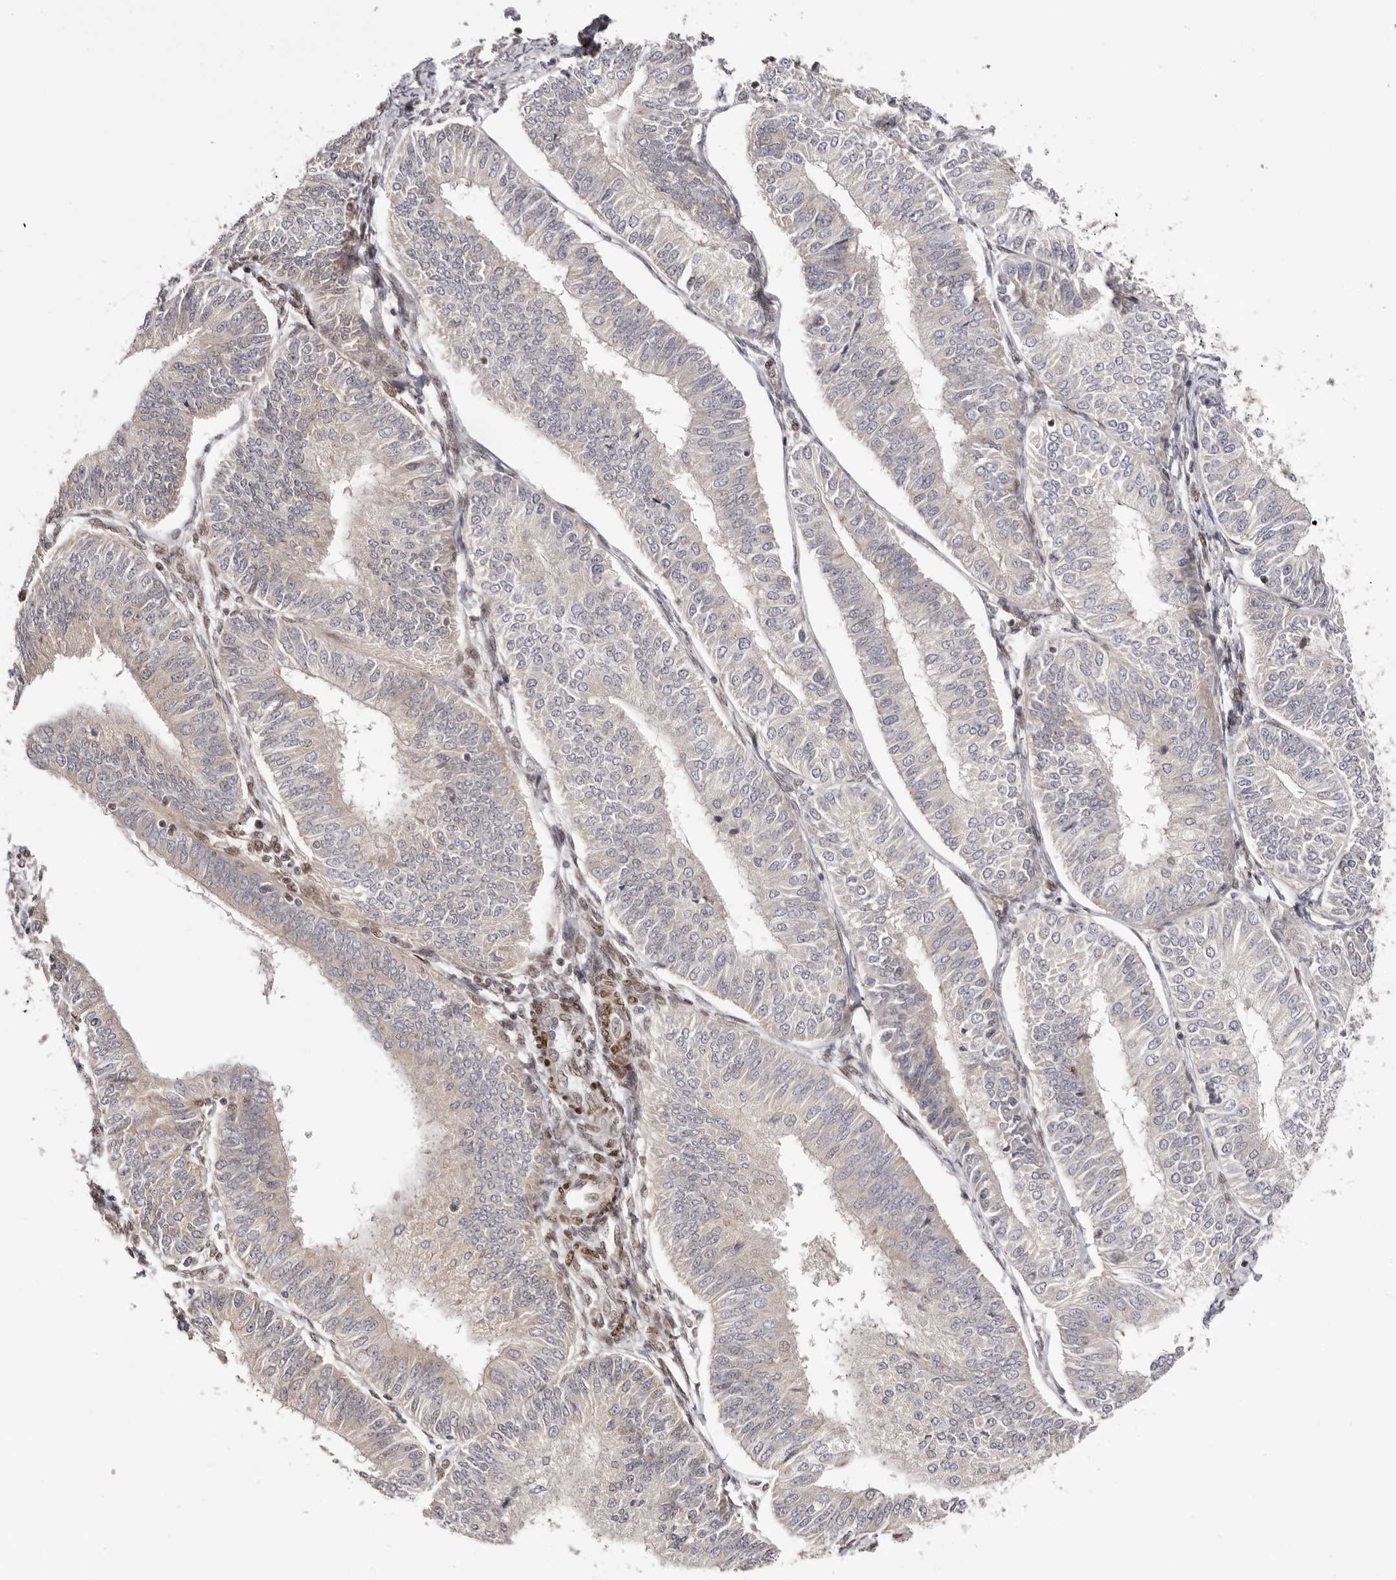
{"staining": {"intensity": "negative", "quantity": "none", "location": "none"}, "tissue": "endometrial cancer", "cell_type": "Tumor cells", "image_type": "cancer", "snomed": [{"axis": "morphology", "description": "Adenocarcinoma, NOS"}, {"axis": "topography", "description": "Endometrium"}], "caption": "Immunohistochemistry of human endometrial adenocarcinoma exhibits no positivity in tumor cells. (DAB immunohistochemistry, high magnification).", "gene": "SMAD7", "patient": {"sex": "female", "age": 58}}